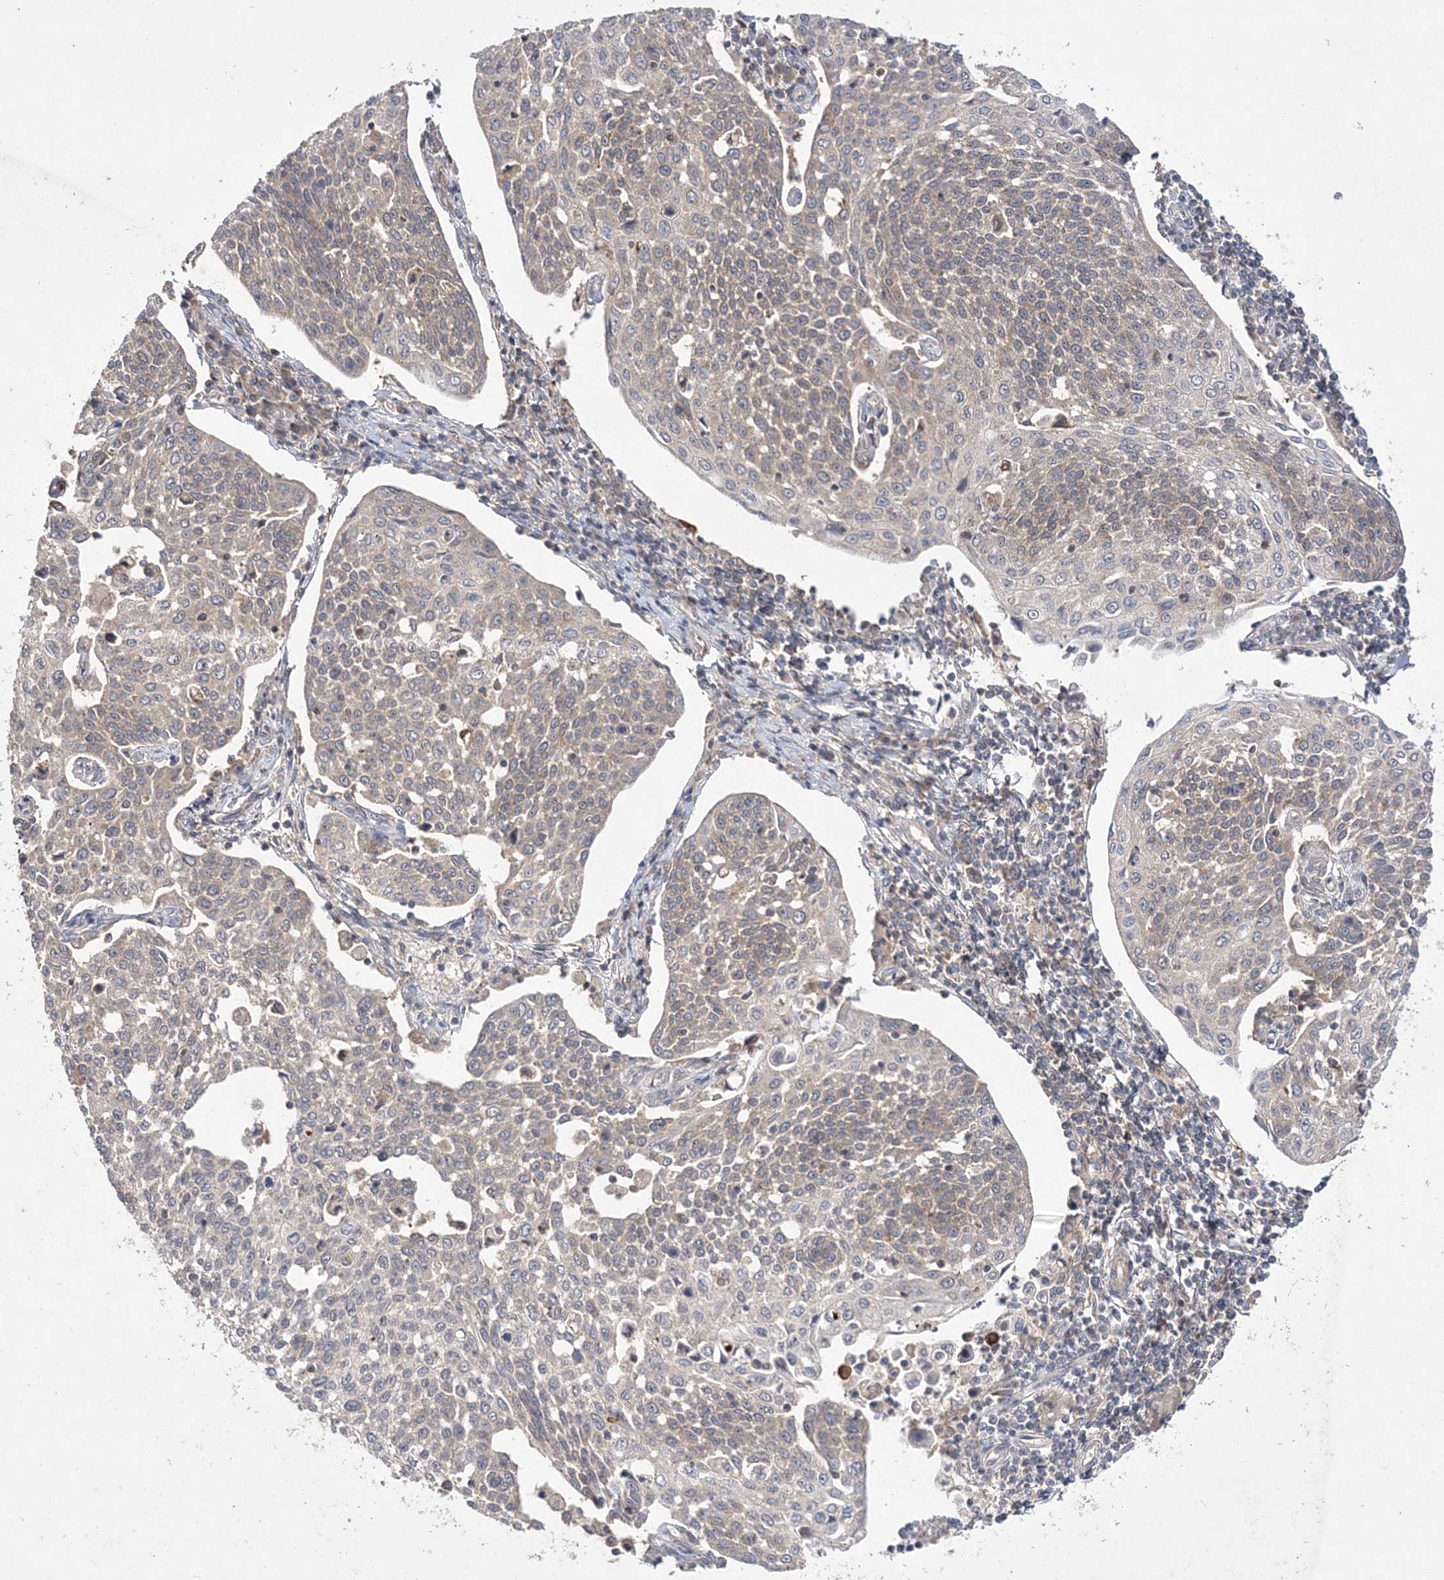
{"staining": {"intensity": "negative", "quantity": "none", "location": "none"}, "tissue": "cervical cancer", "cell_type": "Tumor cells", "image_type": "cancer", "snomed": [{"axis": "morphology", "description": "Squamous cell carcinoma, NOS"}, {"axis": "topography", "description": "Cervix"}], "caption": "Tumor cells show no significant protein staining in cervical cancer (squamous cell carcinoma).", "gene": "TMEM9B", "patient": {"sex": "female", "age": 34}}